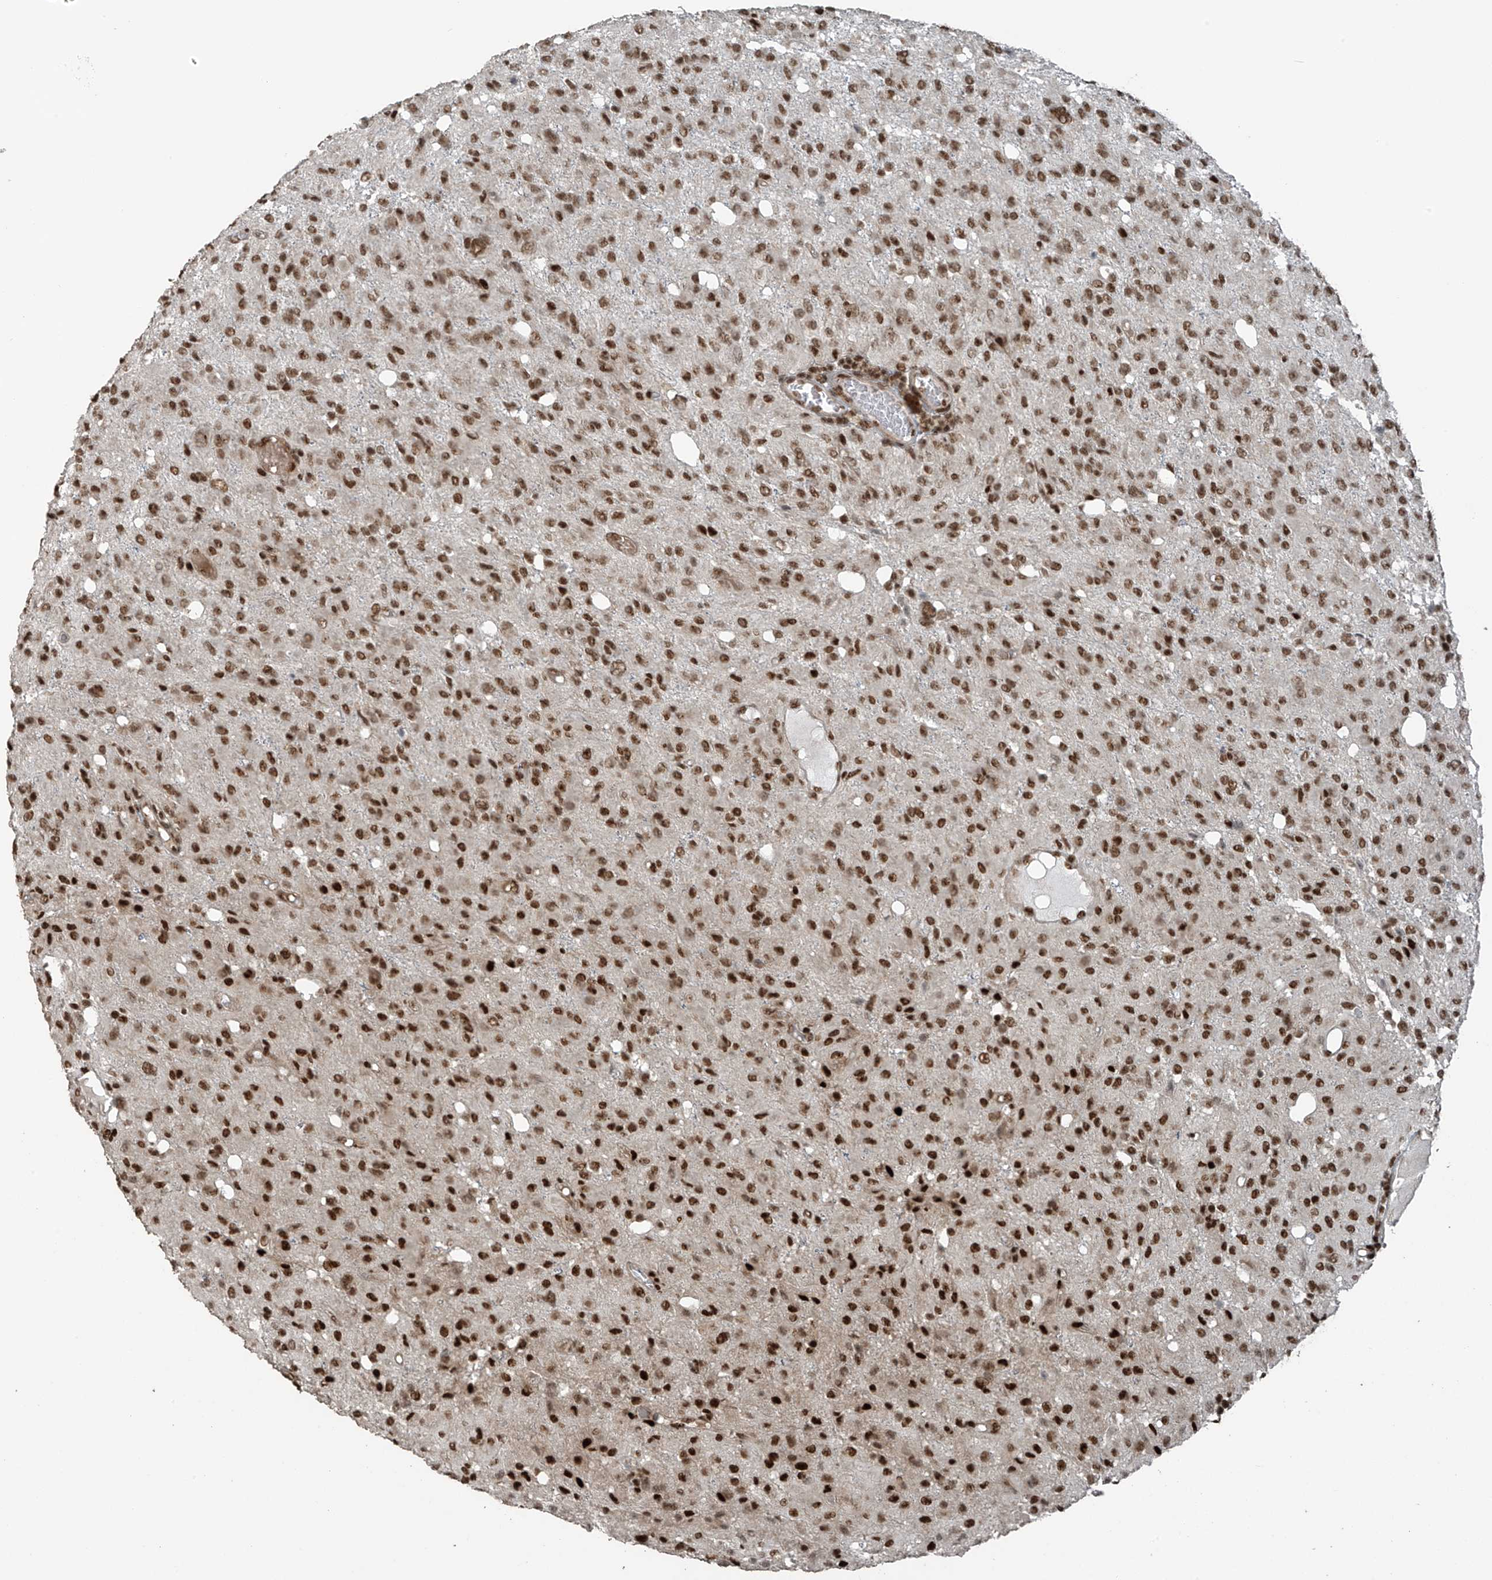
{"staining": {"intensity": "strong", "quantity": ">75%", "location": "nuclear"}, "tissue": "glioma", "cell_type": "Tumor cells", "image_type": "cancer", "snomed": [{"axis": "morphology", "description": "Glioma, malignant, High grade"}, {"axis": "topography", "description": "Brain"}], "caption": "Glioma stained with immunohistochemistry reveals strong nuclear staining in approximately >75% of tumor cells.", "gene": "PCNP", "patient": {"sex": "female", "age": 59}}